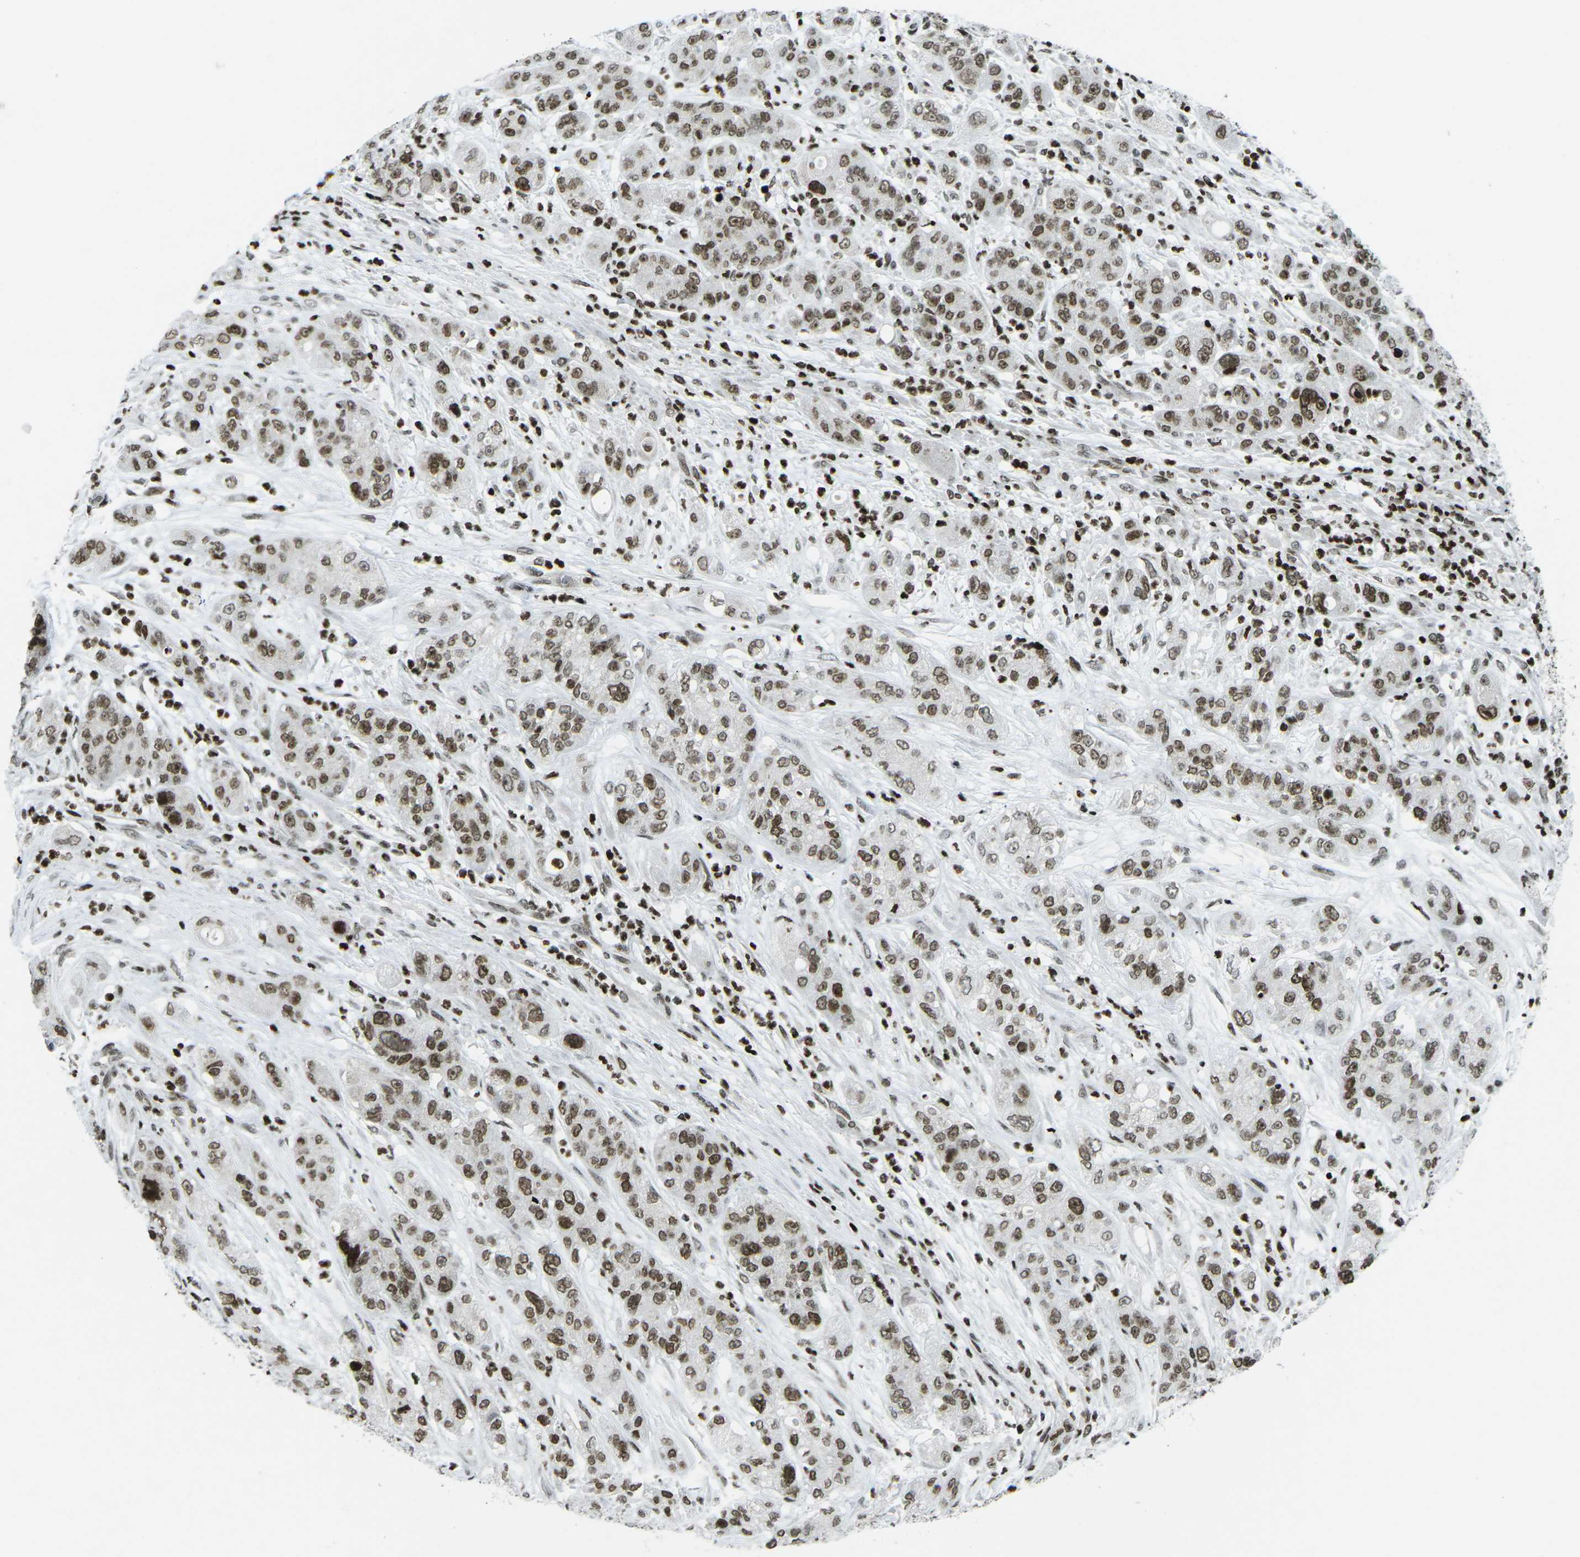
{"staining": {"intensity": "moderate", "quantity": ">75%", "location": "nuclear"}, "tissue": "pancreatic cancer", "cell_type": "Tumor cells", "image_type": "cancer", "snomed": [{"axis": "morphology", "description": "Adenocarcinoma, NOS"}, {"axis": "topography", "description": "Pancreas"}], "caption": "Protein staining of pancreatic adenocarcinoma tissue exhibits moderate nuclear expression in approximately >75% of tumor cells. Using DAB (brown) and hematoxylin (blue) stains, captured at high magnification using brightfield microscopy.", "gene": "EME1", "patient": {"sex": "female", "age": 78}}